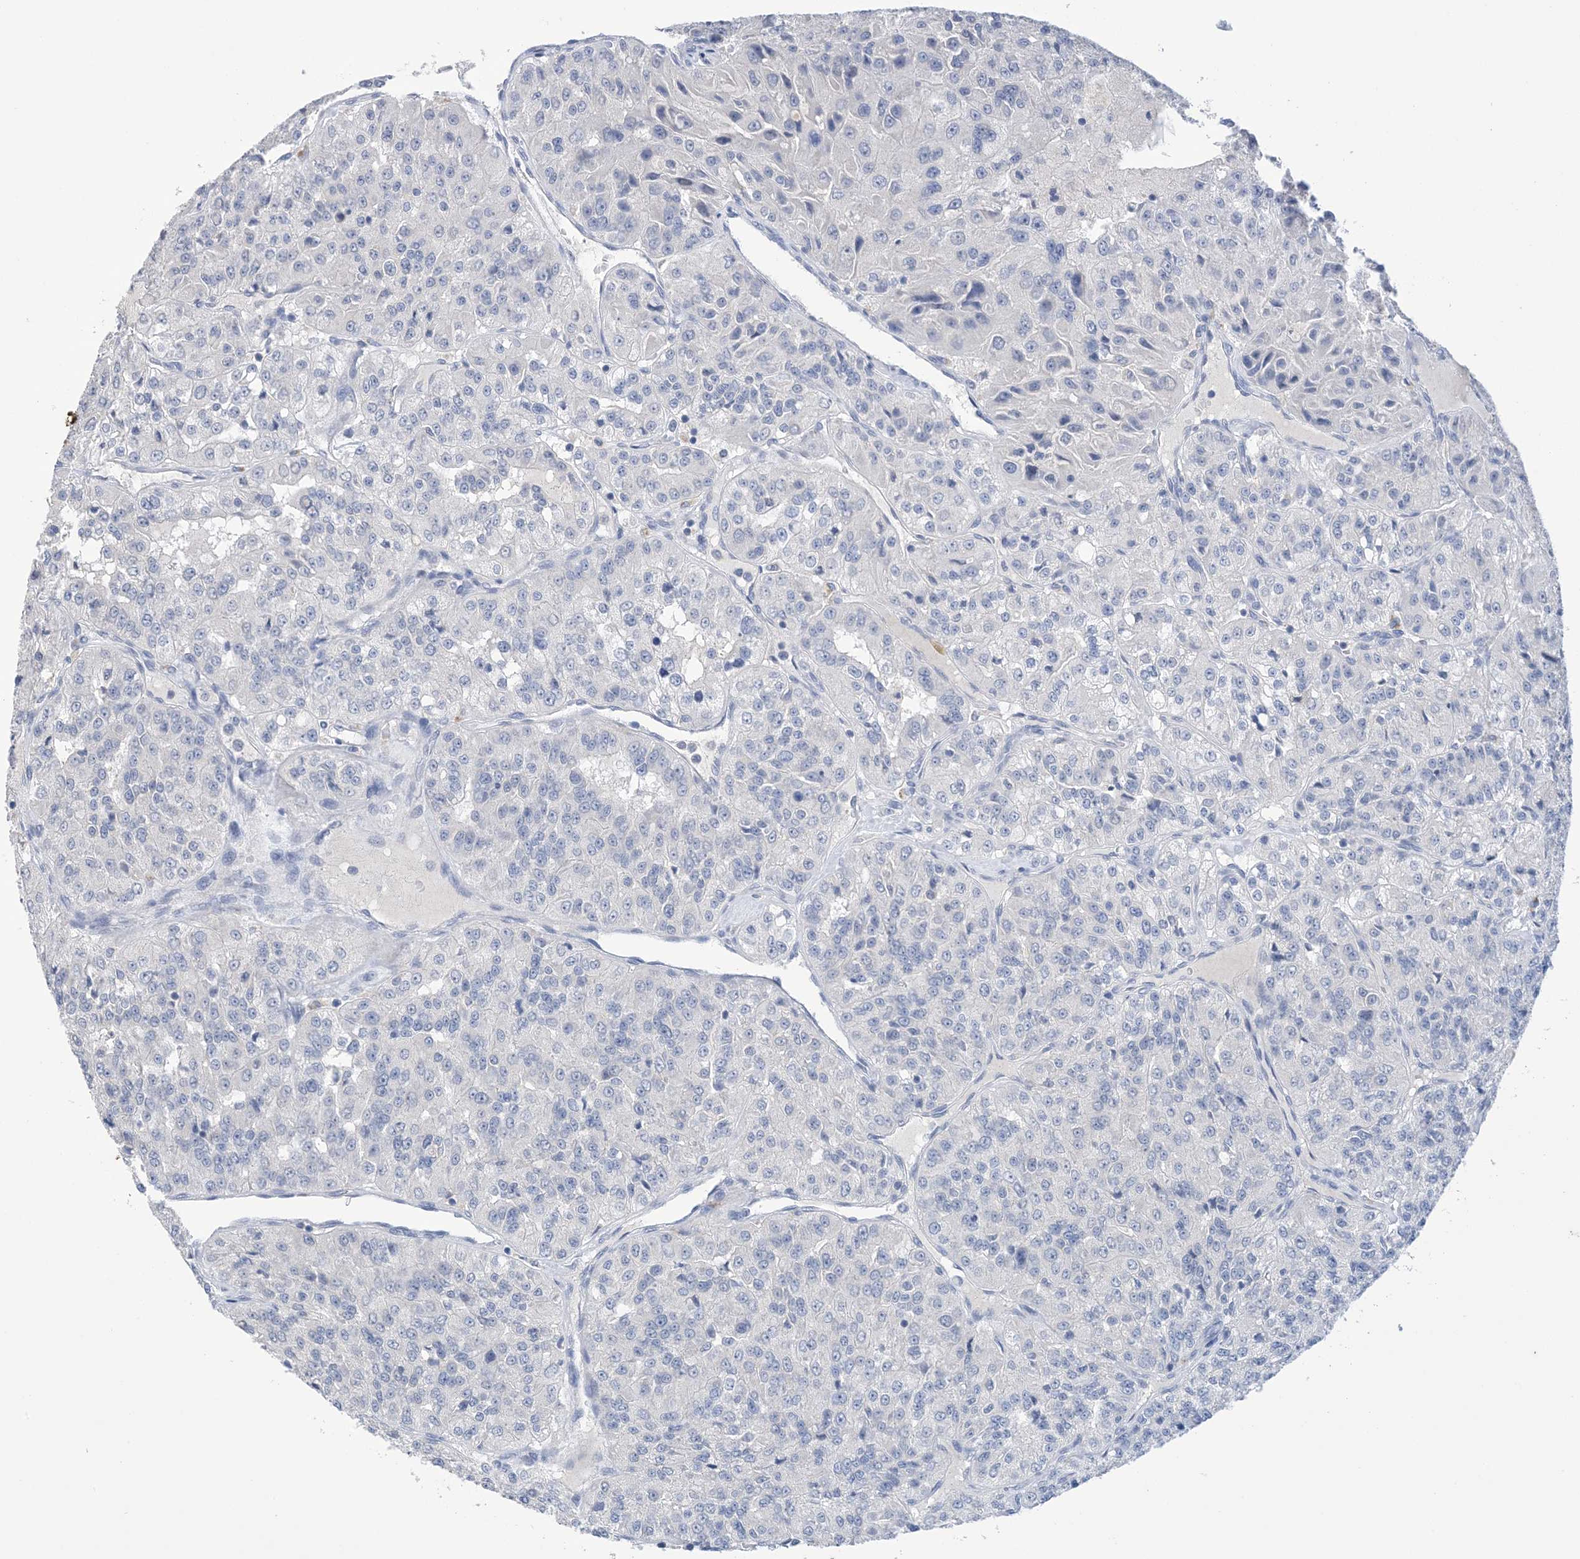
{"staining": {"intensity": "negative", "quantity": "none", "location": "none"}, "tissue": "renal cancer", "cell_type": "Tumor cells", "image_type": "cancer", "snomed": [{"axis": "morphology", "description": "Adenocarcinoma, NOS"}, {"axis": "topography", "description": "Kidney"}], "caption": "This is a photomicrograph of immunohistochemistry staining of renal cancer (adenocarcinoma), which shows no expression in tumor cells.", "gene": "DSC3", "patient": {"sex": "female", "age": 63}}